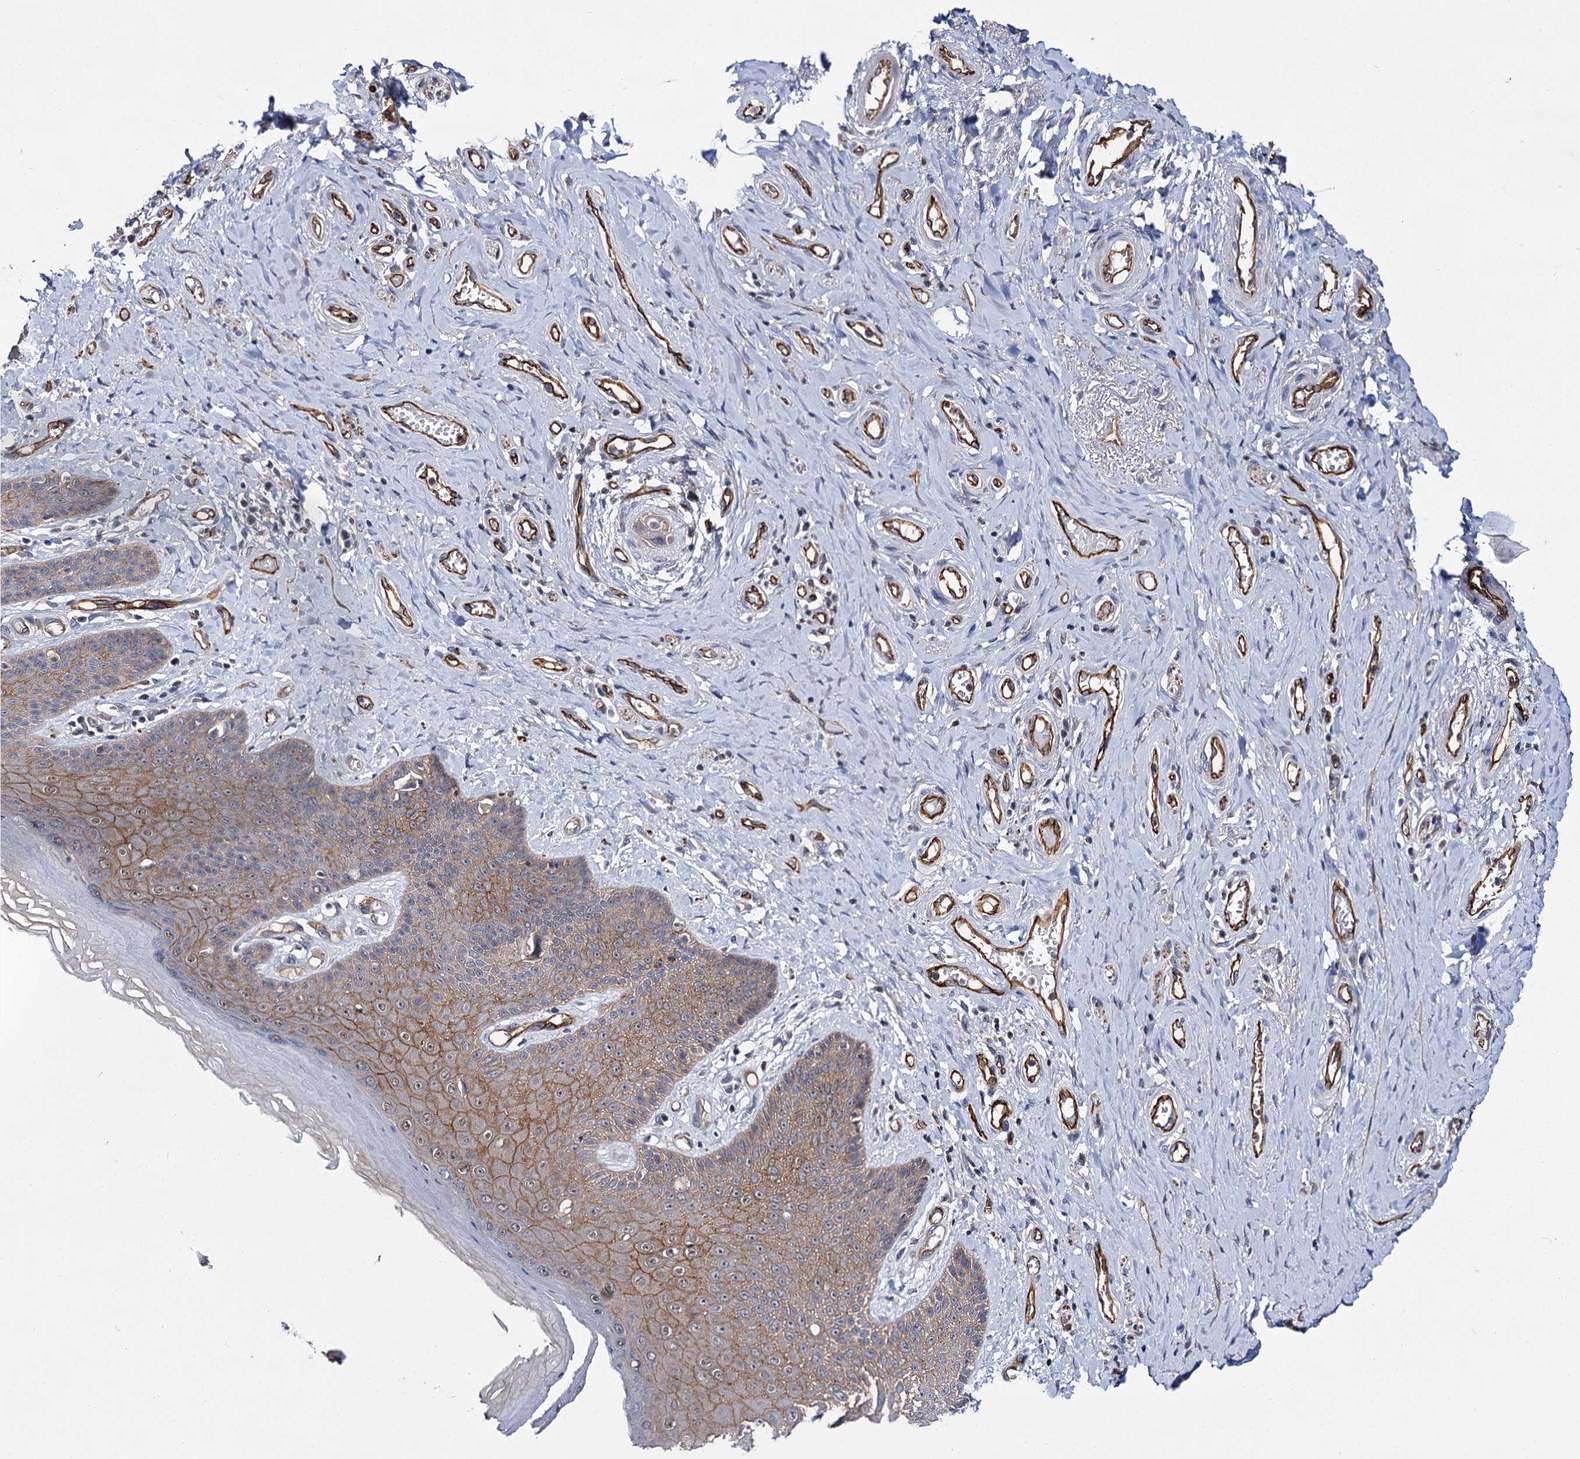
{"staining": {"intensity": "moderate", "quantity": ">75%", "location": "cytoplasmic/membranous"}, "tissue": "skin", "cell_type": "Epidermal cells", "image_type": "normal", "snomed": [{"axis": "morphology", "description": "Normal tissue, NOS"}, {"axis": "topography", "description": "Anal"}], "caption": "Immunohistochemistry (IHC) of unremarkable skin displays medium levels of moderate cytoplasmic/membranous expression in approximately >75% of epidermal cells.", "gene": "ABLIM1", "patient": {"sex": "male", "age": 78}}